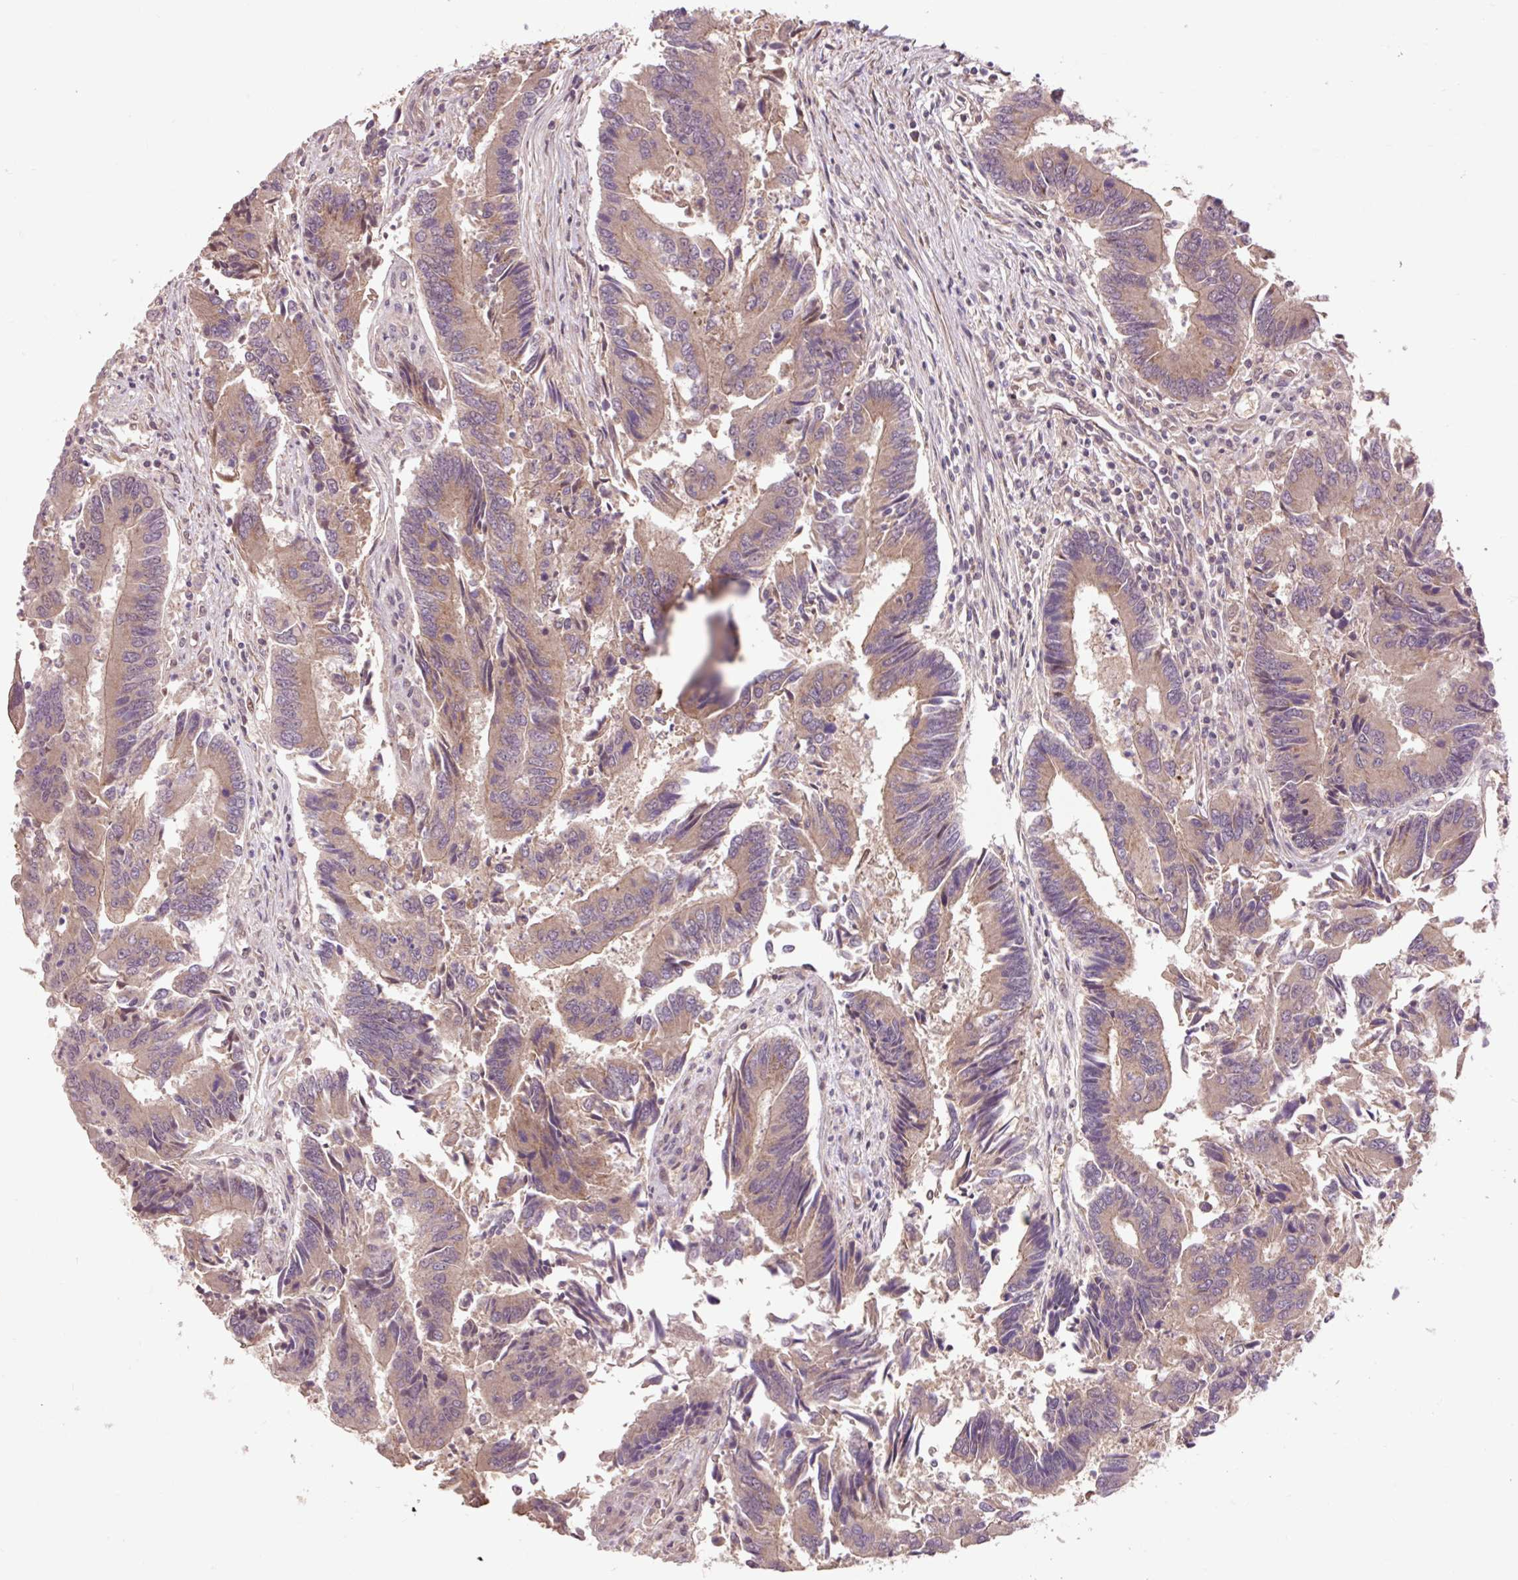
{"staining": {"intensity": "moderate", "quantity": "25%-75%", "location": "cytoplasmic/membranous"}, "tissue": "colorectal cancer", "cell_type": "Tumor cells", "image_type": "cancer", "snomed": [{"axis": "morphology", "description": "Adenocarcinoma, NOS"}, {"axis": "topography", "description": "Colon"}], "caption": "IHC image of neoplastic tissue: colorectal cancer stained using immunohistochemistry displays medium levels of moderate protein expression localized specifically in the cytoplasmic/membranous of tumor cells, appearing as a cytoplasmic/membranous brown color.", "gene": "MMS19", "patient": {"sex": "female", "age": 67}}